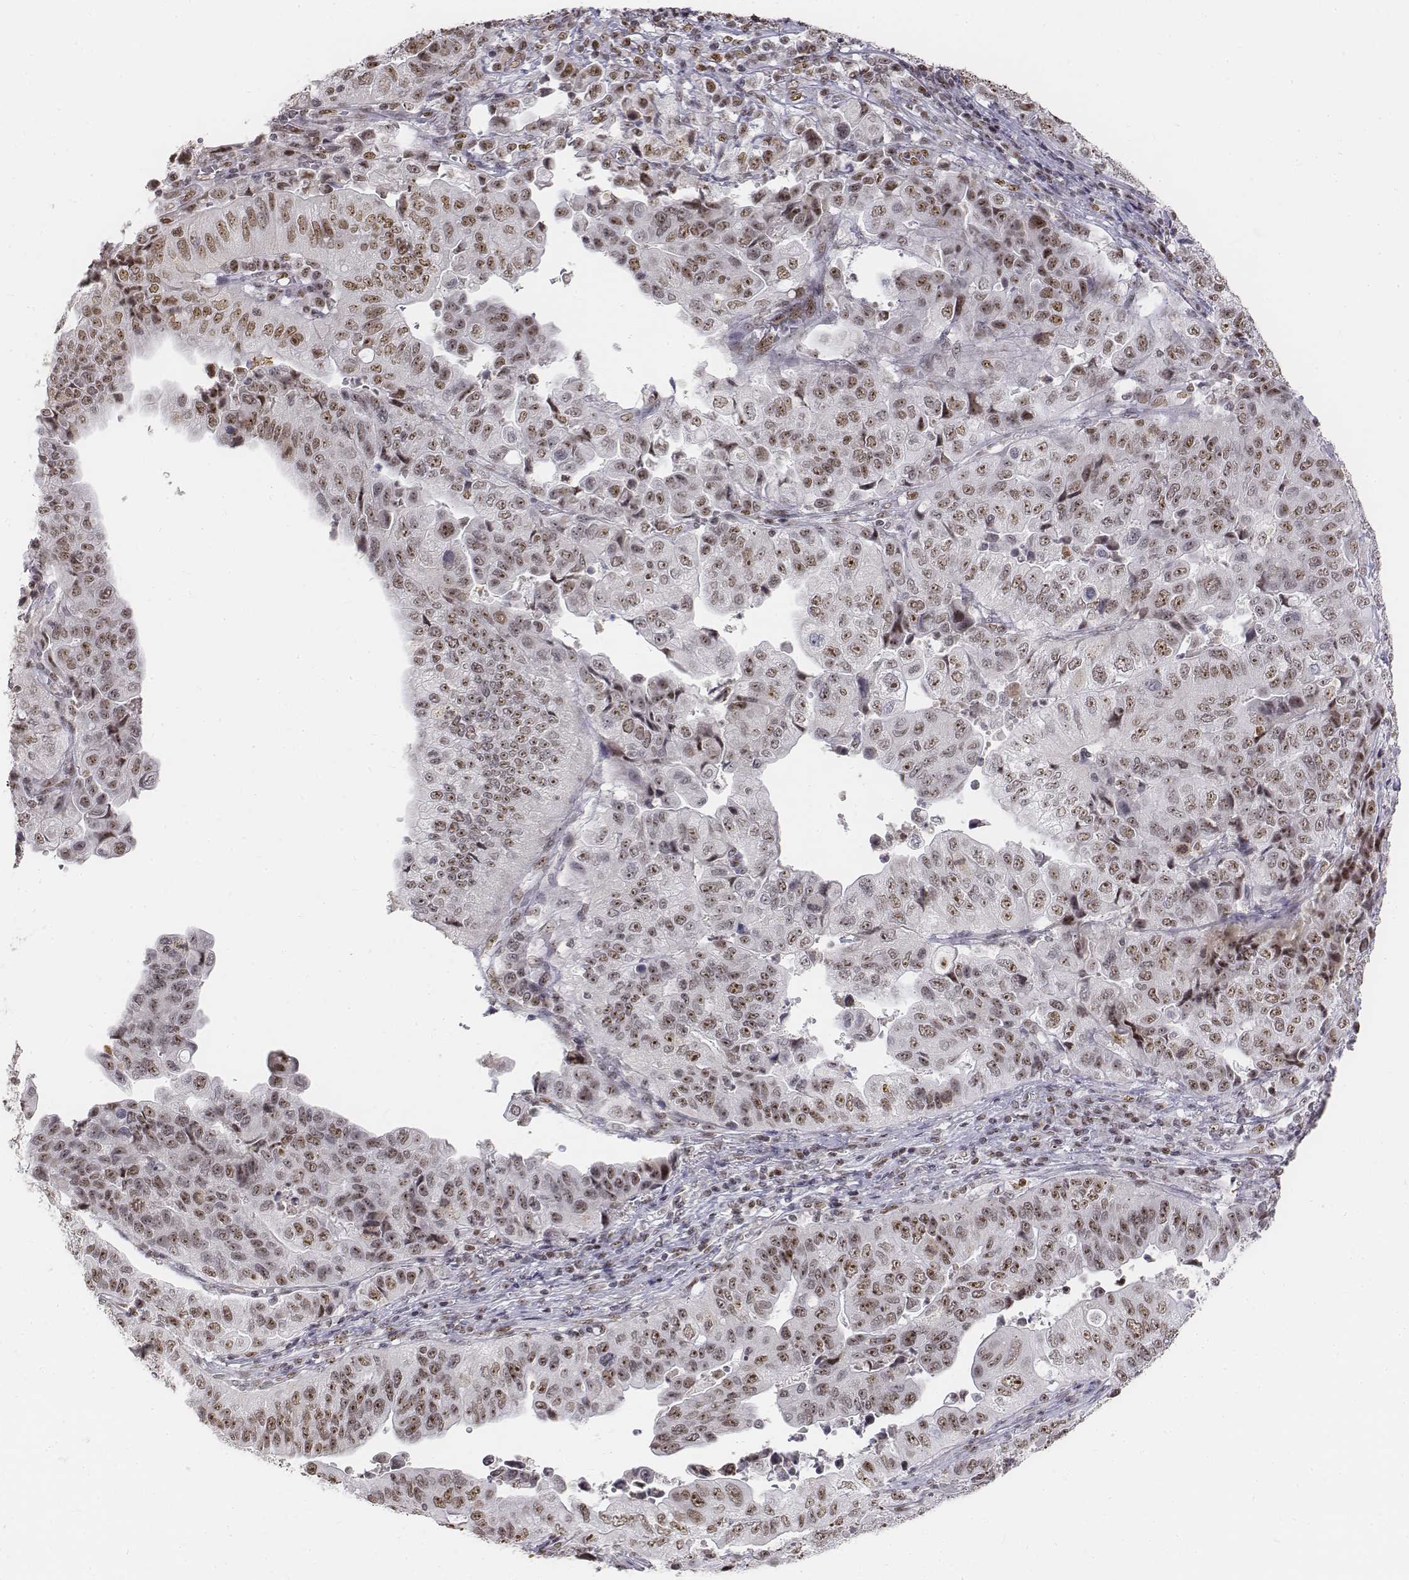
{"staining": {"intensity": "weak", "quantity": ">75%", "location": "nuclear"}, "tissue": "stomach cancer", "cell_type": "Tumor cells", "image_type": "cancer", "snomed": [{"axis": "morphology", "description": "Adenocarcinoma, NOS"}, {"axis": "topography", "description": "Stomach, upper"}], "caption": "Protein staining by immunohistochemistry shows weak nuclear positivity in approximately >75% of tumor cells in stomach cancer.", "gene": "PHF6", "patient": {"sex": "female", "age": 67}}